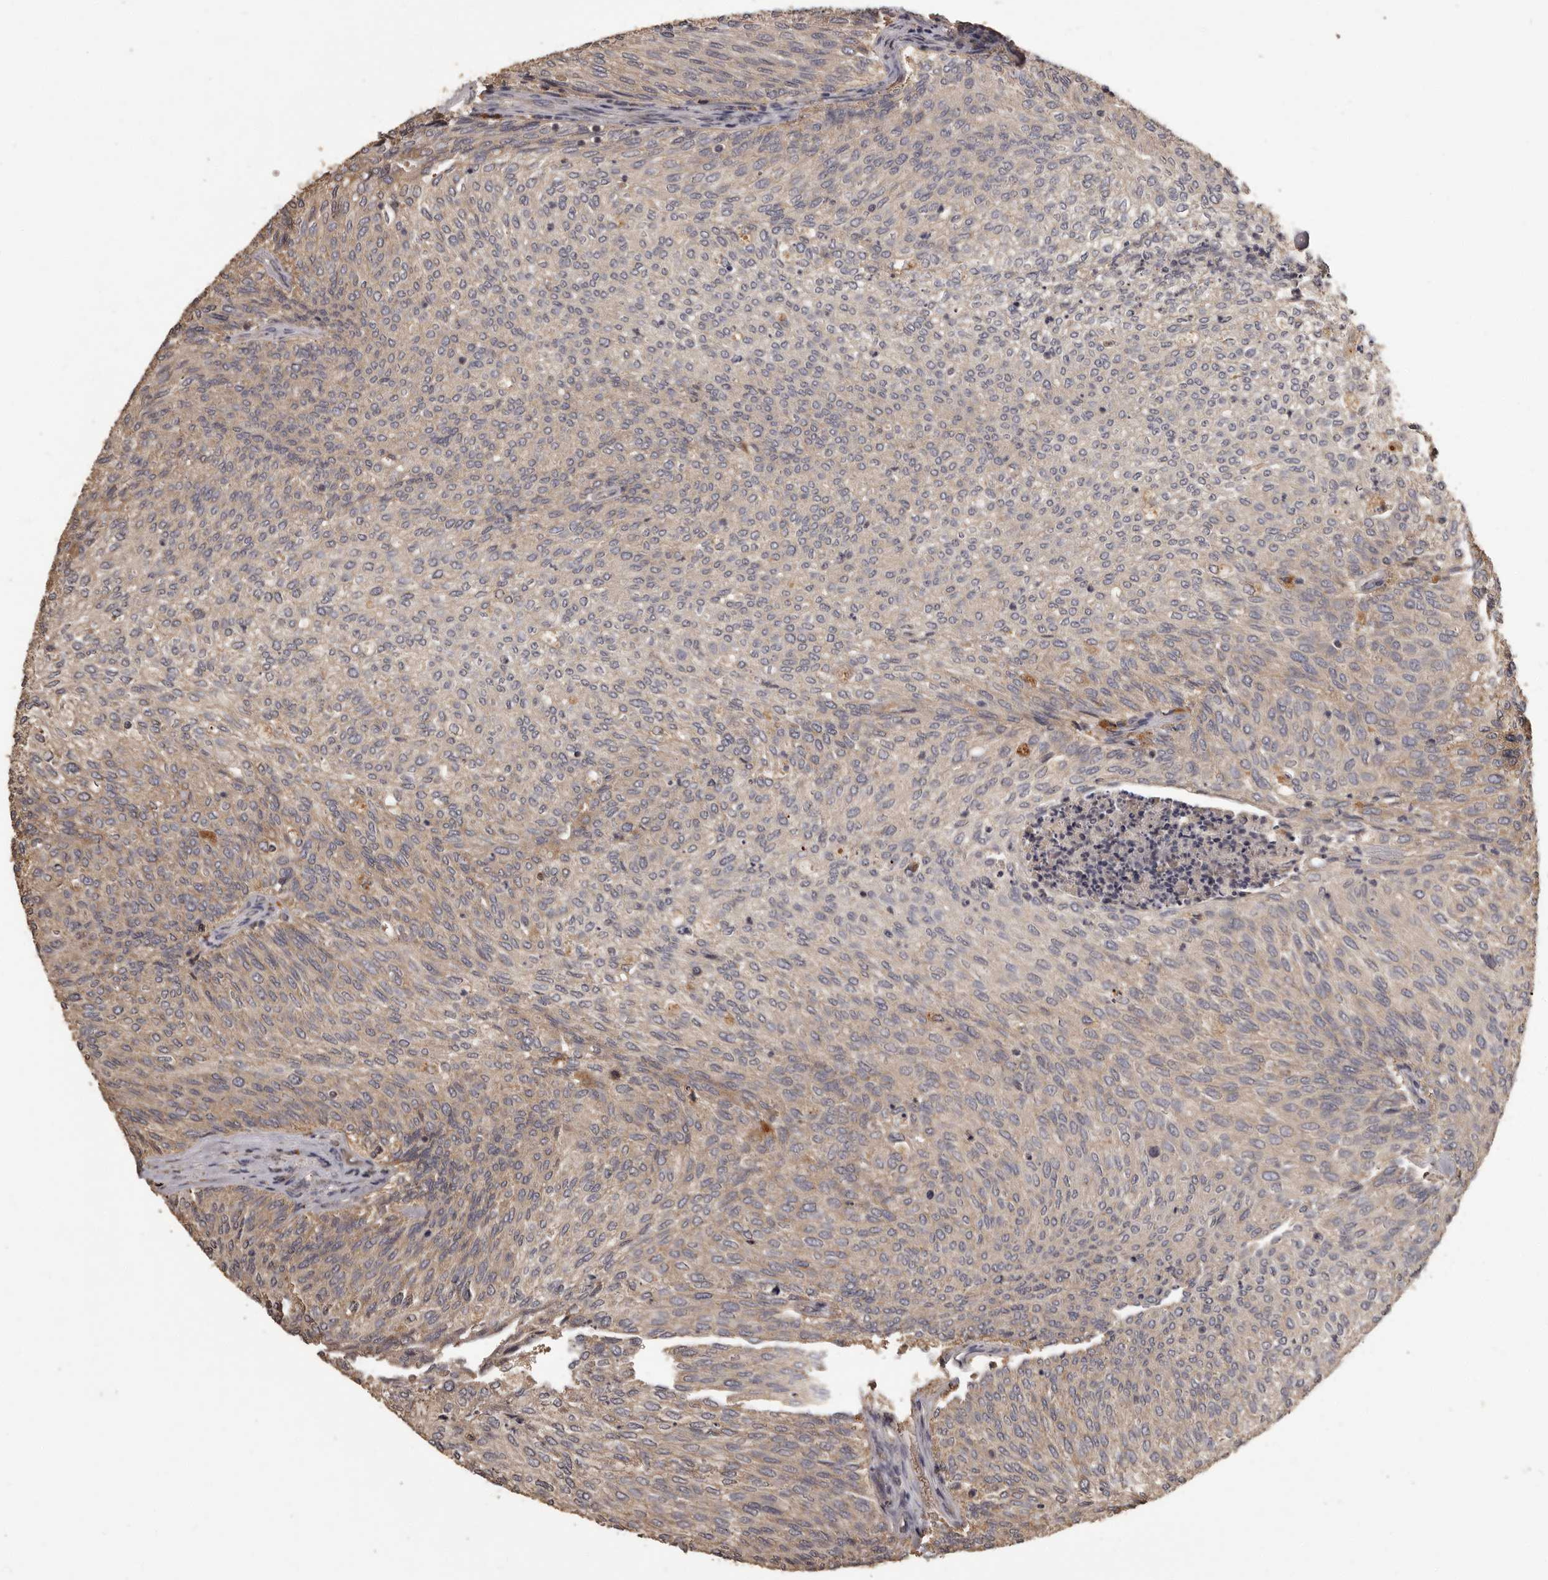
{"staining": {"intensity": "weak", "quantity": "25%-75%", "location": "cytoplasmic/membranous"}, "tissue": "urothelial cancer", "cell_type": "Tumor cells", "image_type": "cancer", "snomed": [{"axis": "morphology", "description": "Urothelial carcinoma, Low grade"}, {"axis": "topography", "description": "Urinary bladder"}], "caption": "The micrograph displays immunohistochemical staining of urothelial carcinoma (low-grade). There is weak cytoplasmic/membranous expression is present in approximately 25%-75% of tumor cells.", "gene": "MGAT5", "patient": {"sex": "female", "age": 79}}